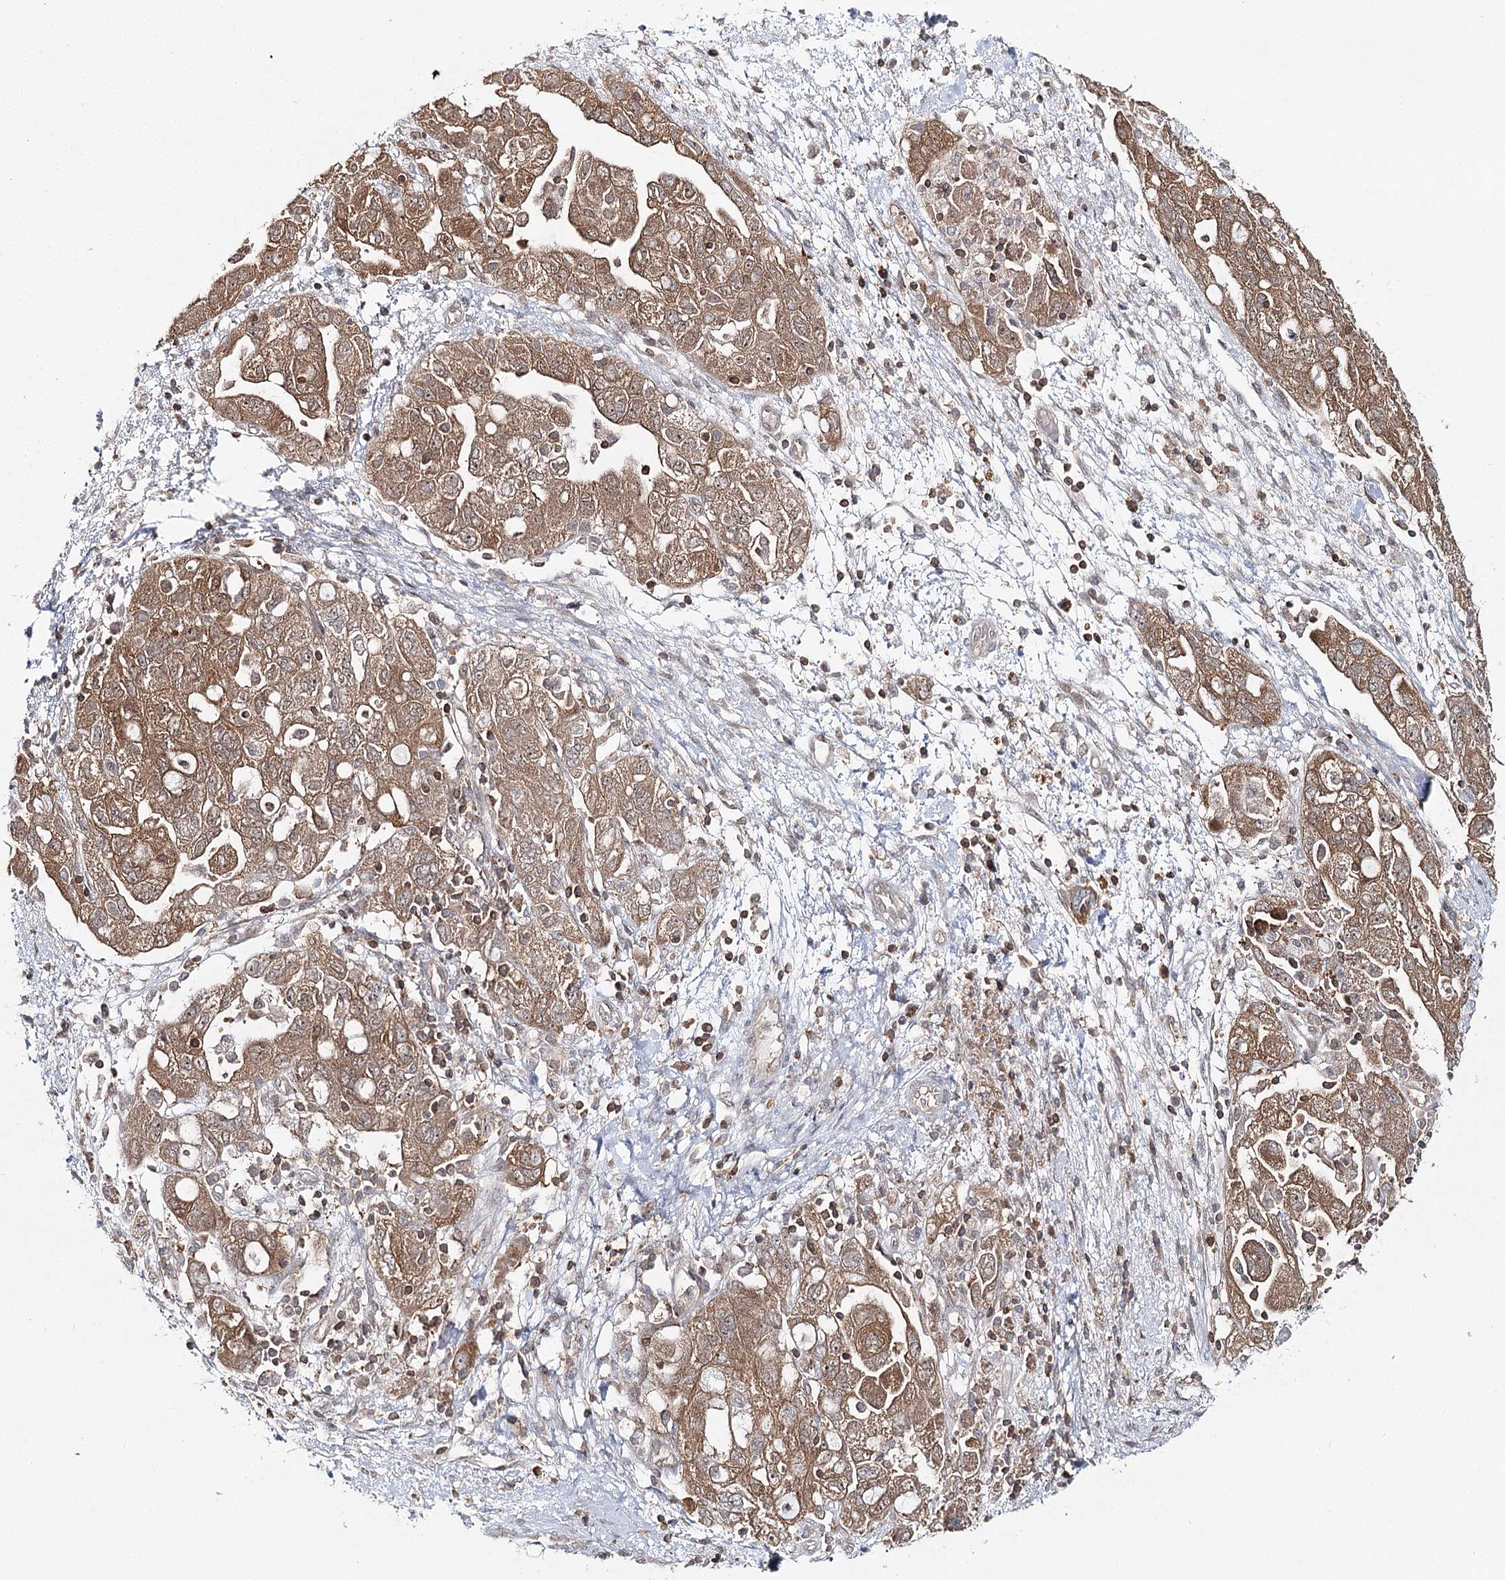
{"staining": {"intensity": "moderate", "quantity": ">75%", "location": "cytoplasmic/membranous"}, "tissue": "ovarian cancer", "cell_type": "Tumor cells", "image_type": "cancer", "snomed": [{"axis": "morphology", "description": "Carcinoma, NOS"}, {"axis": "morphology", "description": "Cystadenocarcinoma, serous, NOS"}, {"axis": "topography", "description": "Ovary"}], "caption": "Moderate cytoplasmic/membranous protein staining is appreciated in about >75% of tumor cells in ovarian cancer (carcinoma).", "gene": "FAM120B", "patient": {"sex": "female", "age": 69}}